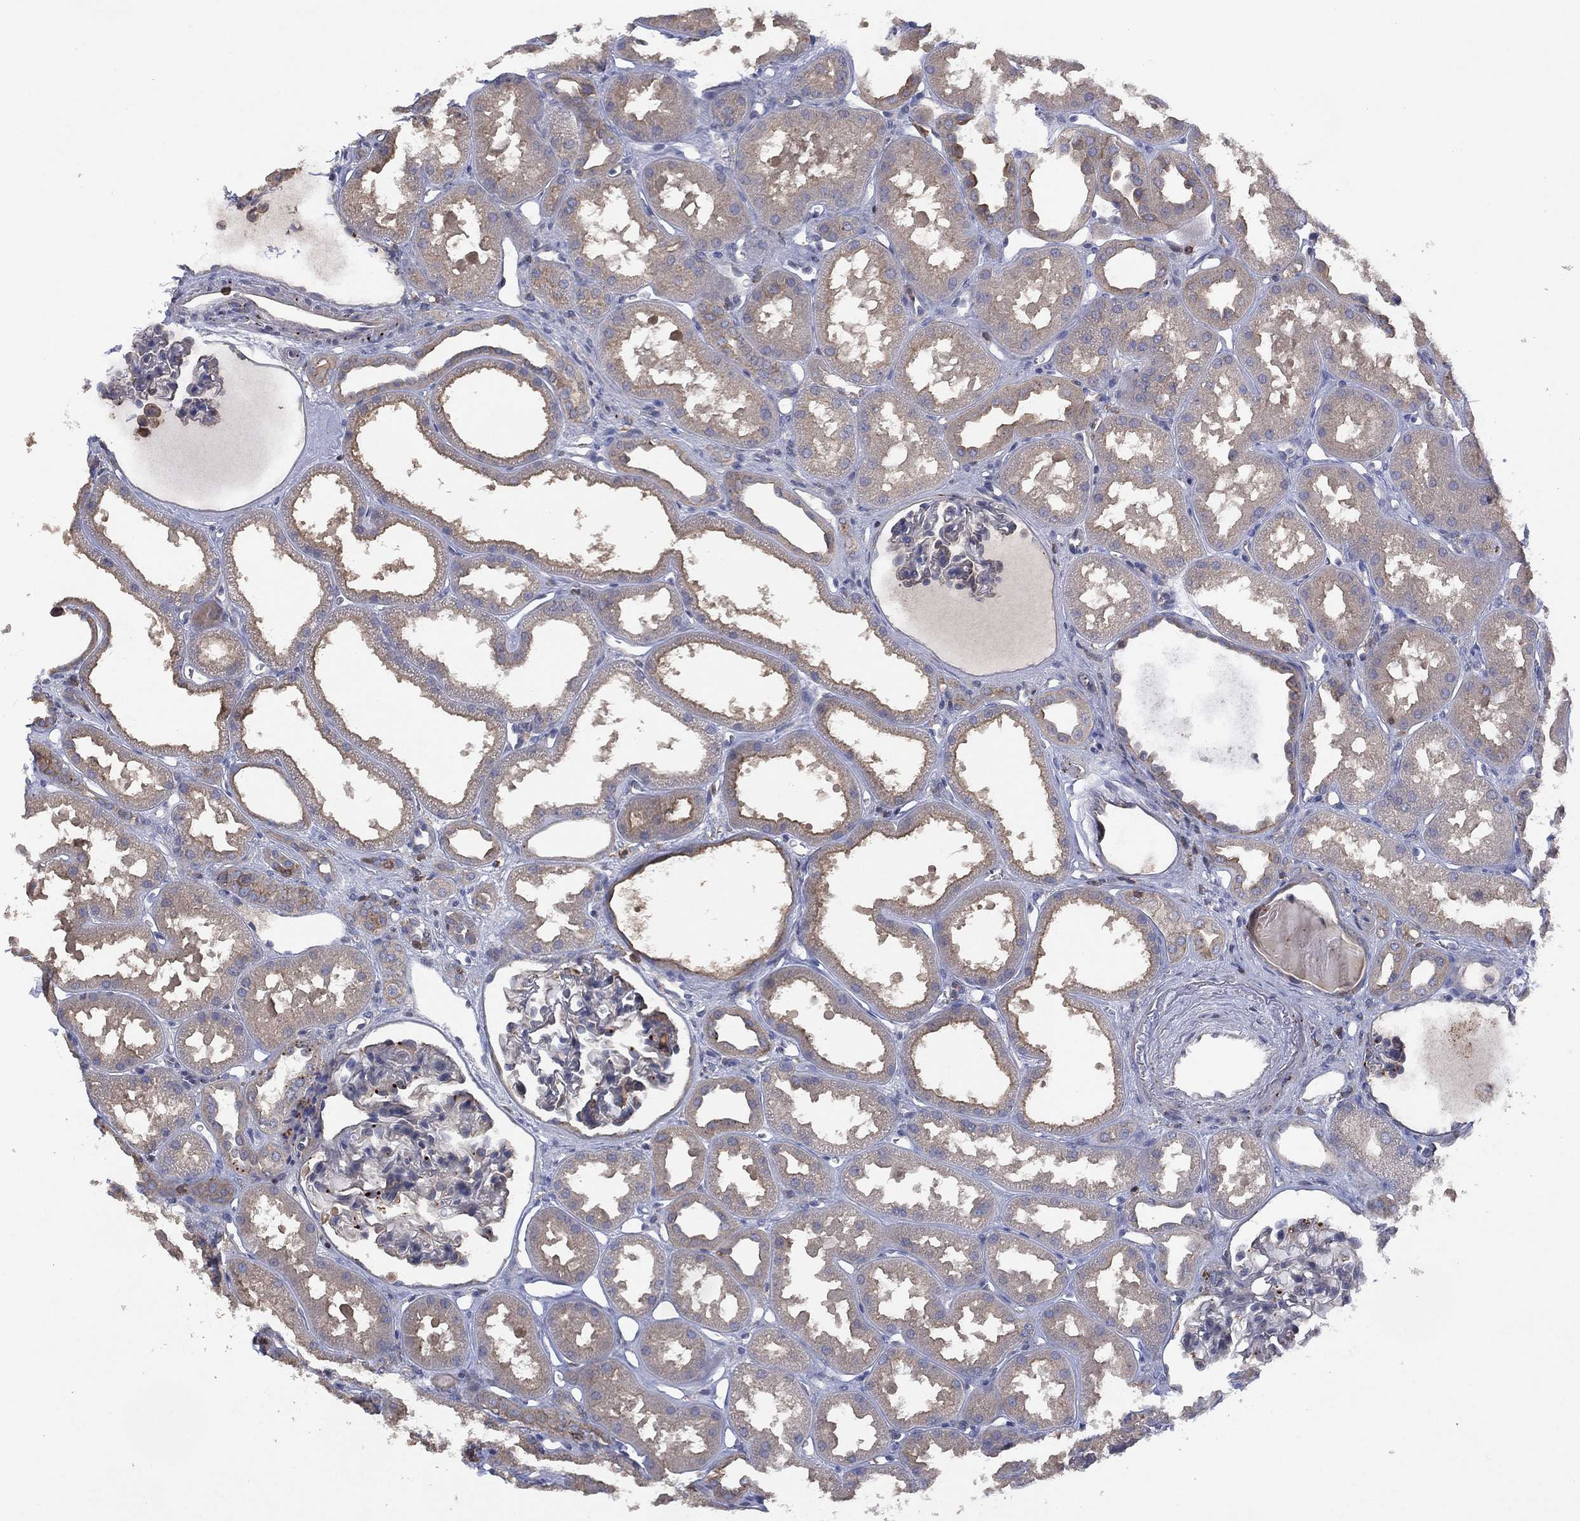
{"staining": {"intensity": "negative", "quantity": "none", "location": "none"}, "tissue": "kidney", "cell_type": "Cells in glomeruli", "image_type": "normal", "snomed": [{"axis": "morphology", "description": "Normal tissue, NOS"}, {"axis": "topography", "description": "Kidney"}], "caption": "Immunohistochemistry histopathology image of benign kidney: kidney stained with DAB (3,3'-diaminobenzidine) demonstrates no significant protein positivity in cells in glomeruli. (DAB IHC with hematoxylin counter stain).", "gene": "DOCK8", "patient": {"sex": "male", "age": 61}}